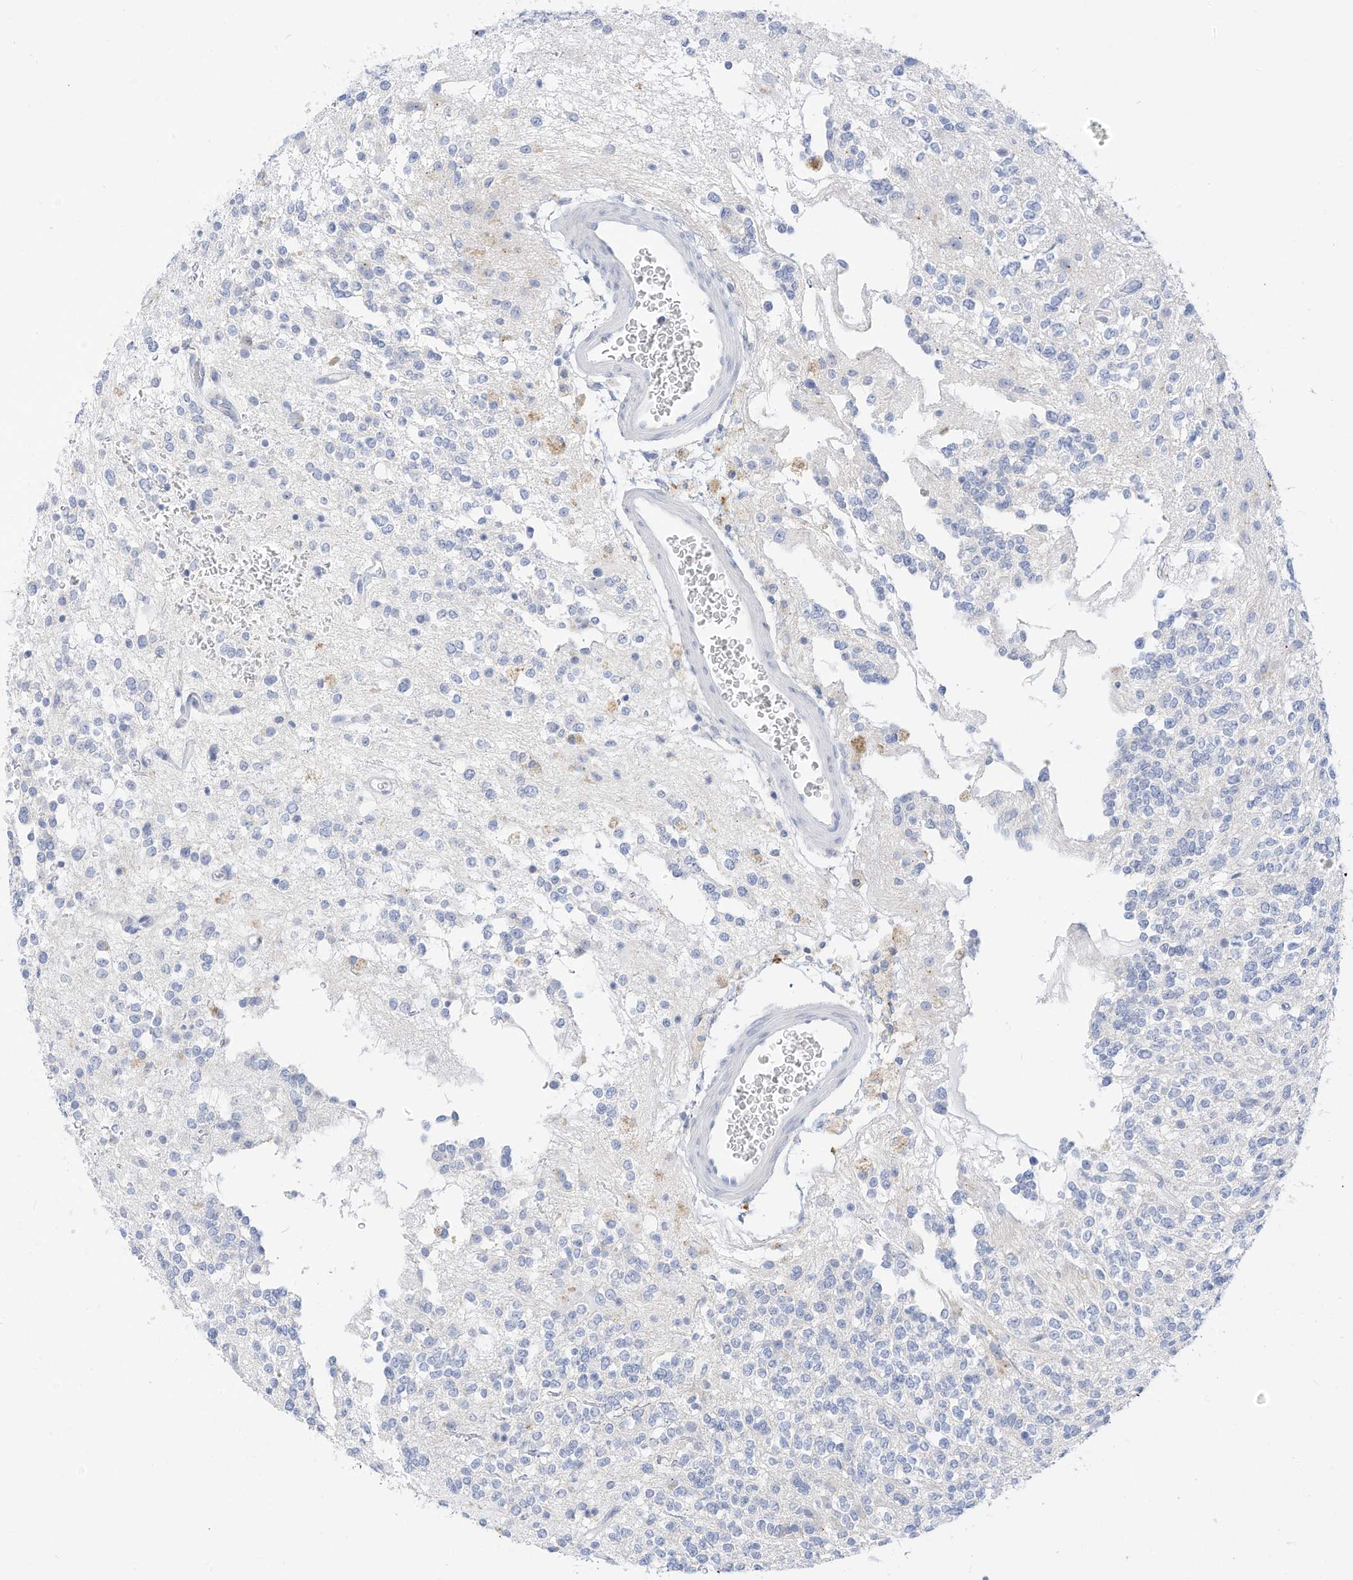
{"staining": {"intensity": "negative", "quantity": "none", "location": "none"}, "tissue": "glioma", "cell_type": "Tumor cells", "image_type": "cancer", "snomed": [{"axis": "morphology", "description": "Glioma, malignant, High grade"}, {"axis": "topography", "description": "Brain"}], "caption": "This micrograph is of malignant high-grade glioma stained with immunohistochemistry (IHC) to label a protein in brown with the nuclei are counter-stained blue. There is no expression in tumor cells. (DAB (3,3'-diaminobenzidine) immunohistochemistry (IHC), high magnification).", "gene": "SPOCD1", "patient": {"sex": "male", "age": 34}}